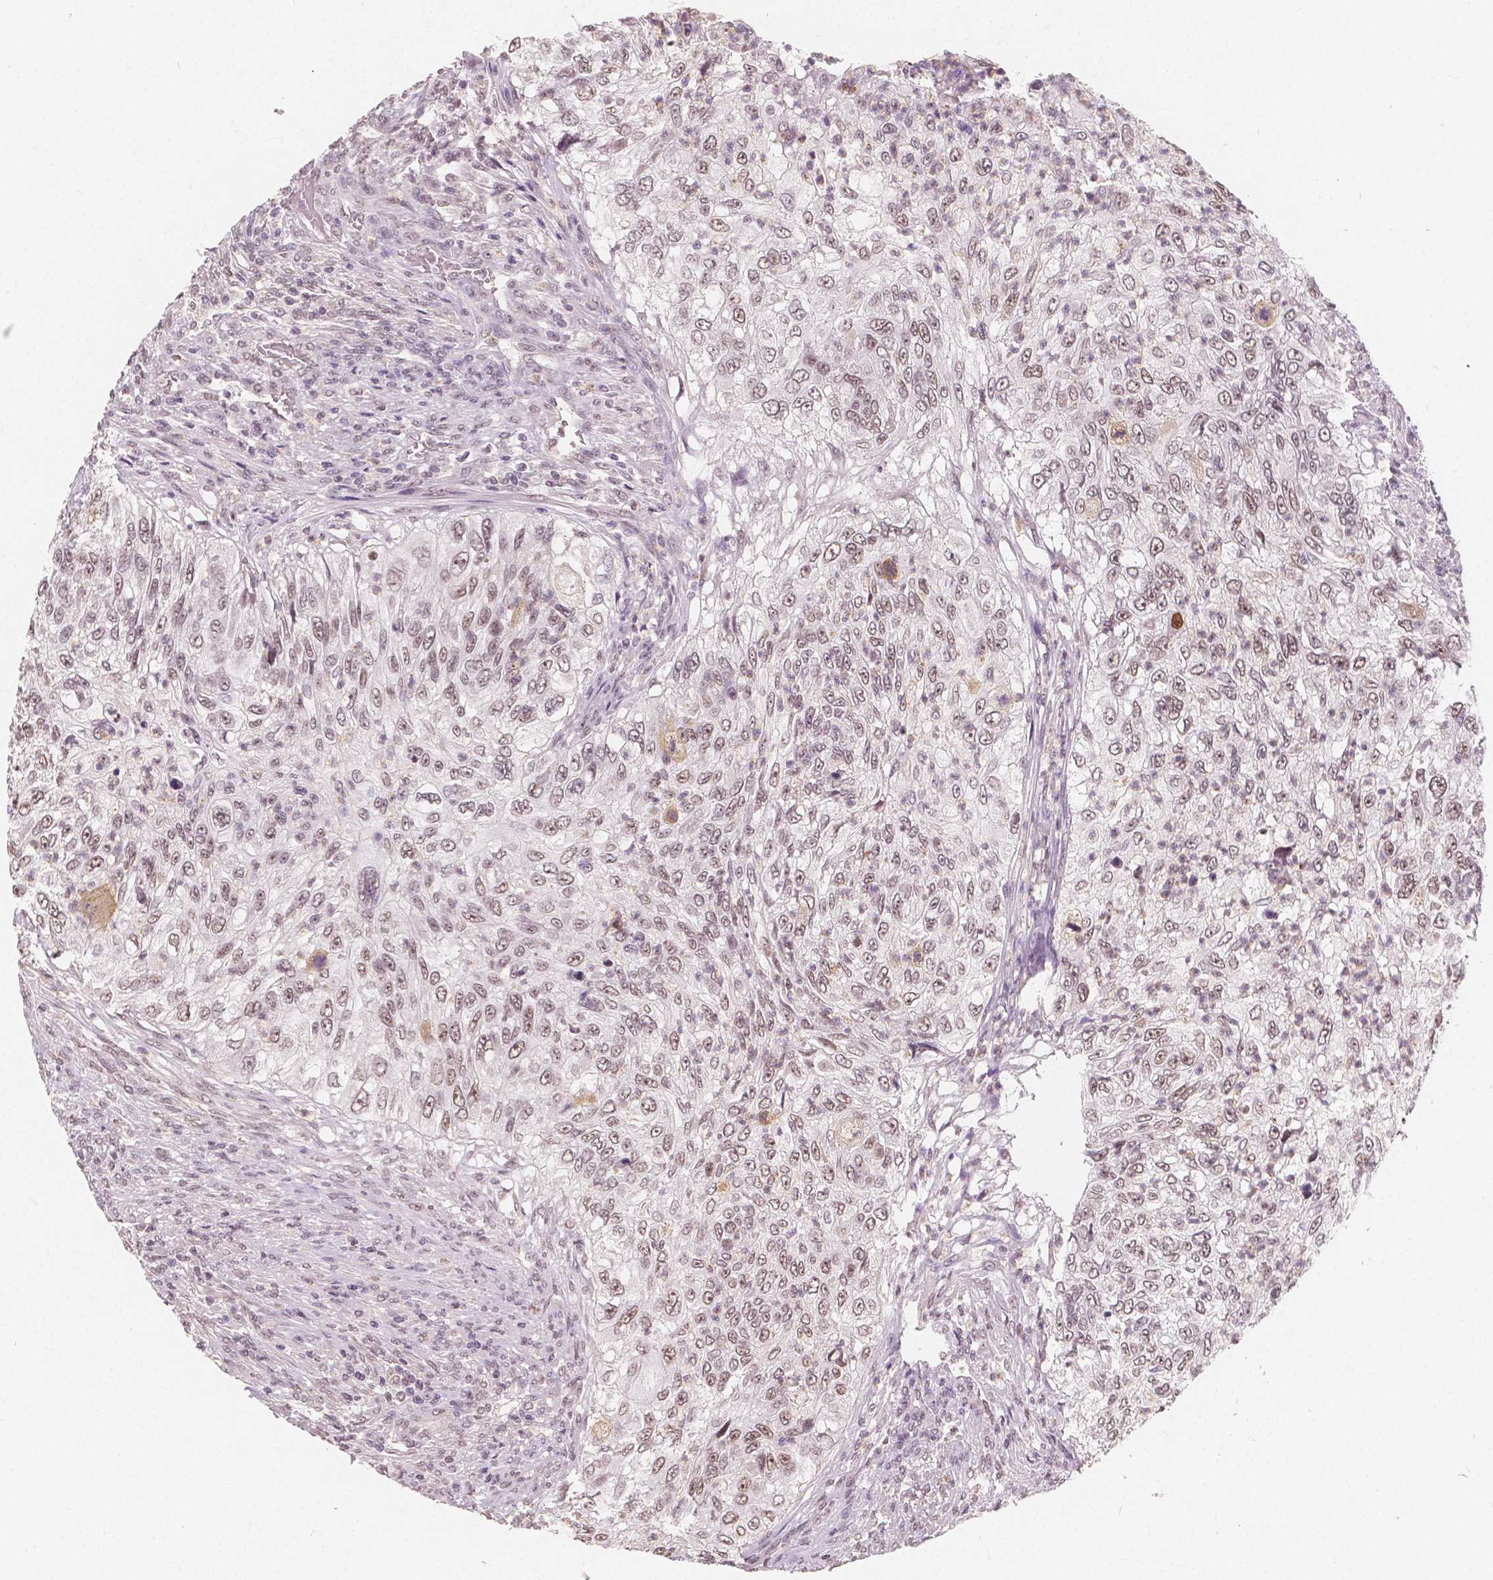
{"staining": {"intensity": "weak", "quantity": ">75%", "location": "nuclear"}, "tissue": "urothelial cancer", "cell_type": "Tumor cells", "image_type": "cancer", "snomed": [{"axis": "morphology", "description": "Urothelial carcinoma, High grade"}, {"axis": "topography", "description": "Urinary bladder"}], "caption": "The photomicrograph reveals immunohistochemical staining of urothelial cancer. There is weak nuclear positivity is identified in about >75% of tumor cells. (Brightfield microscopy of DAB IHC at high magnification).", "gene": "NOLC1", "patient": {"sex": "female", "age": 60}}